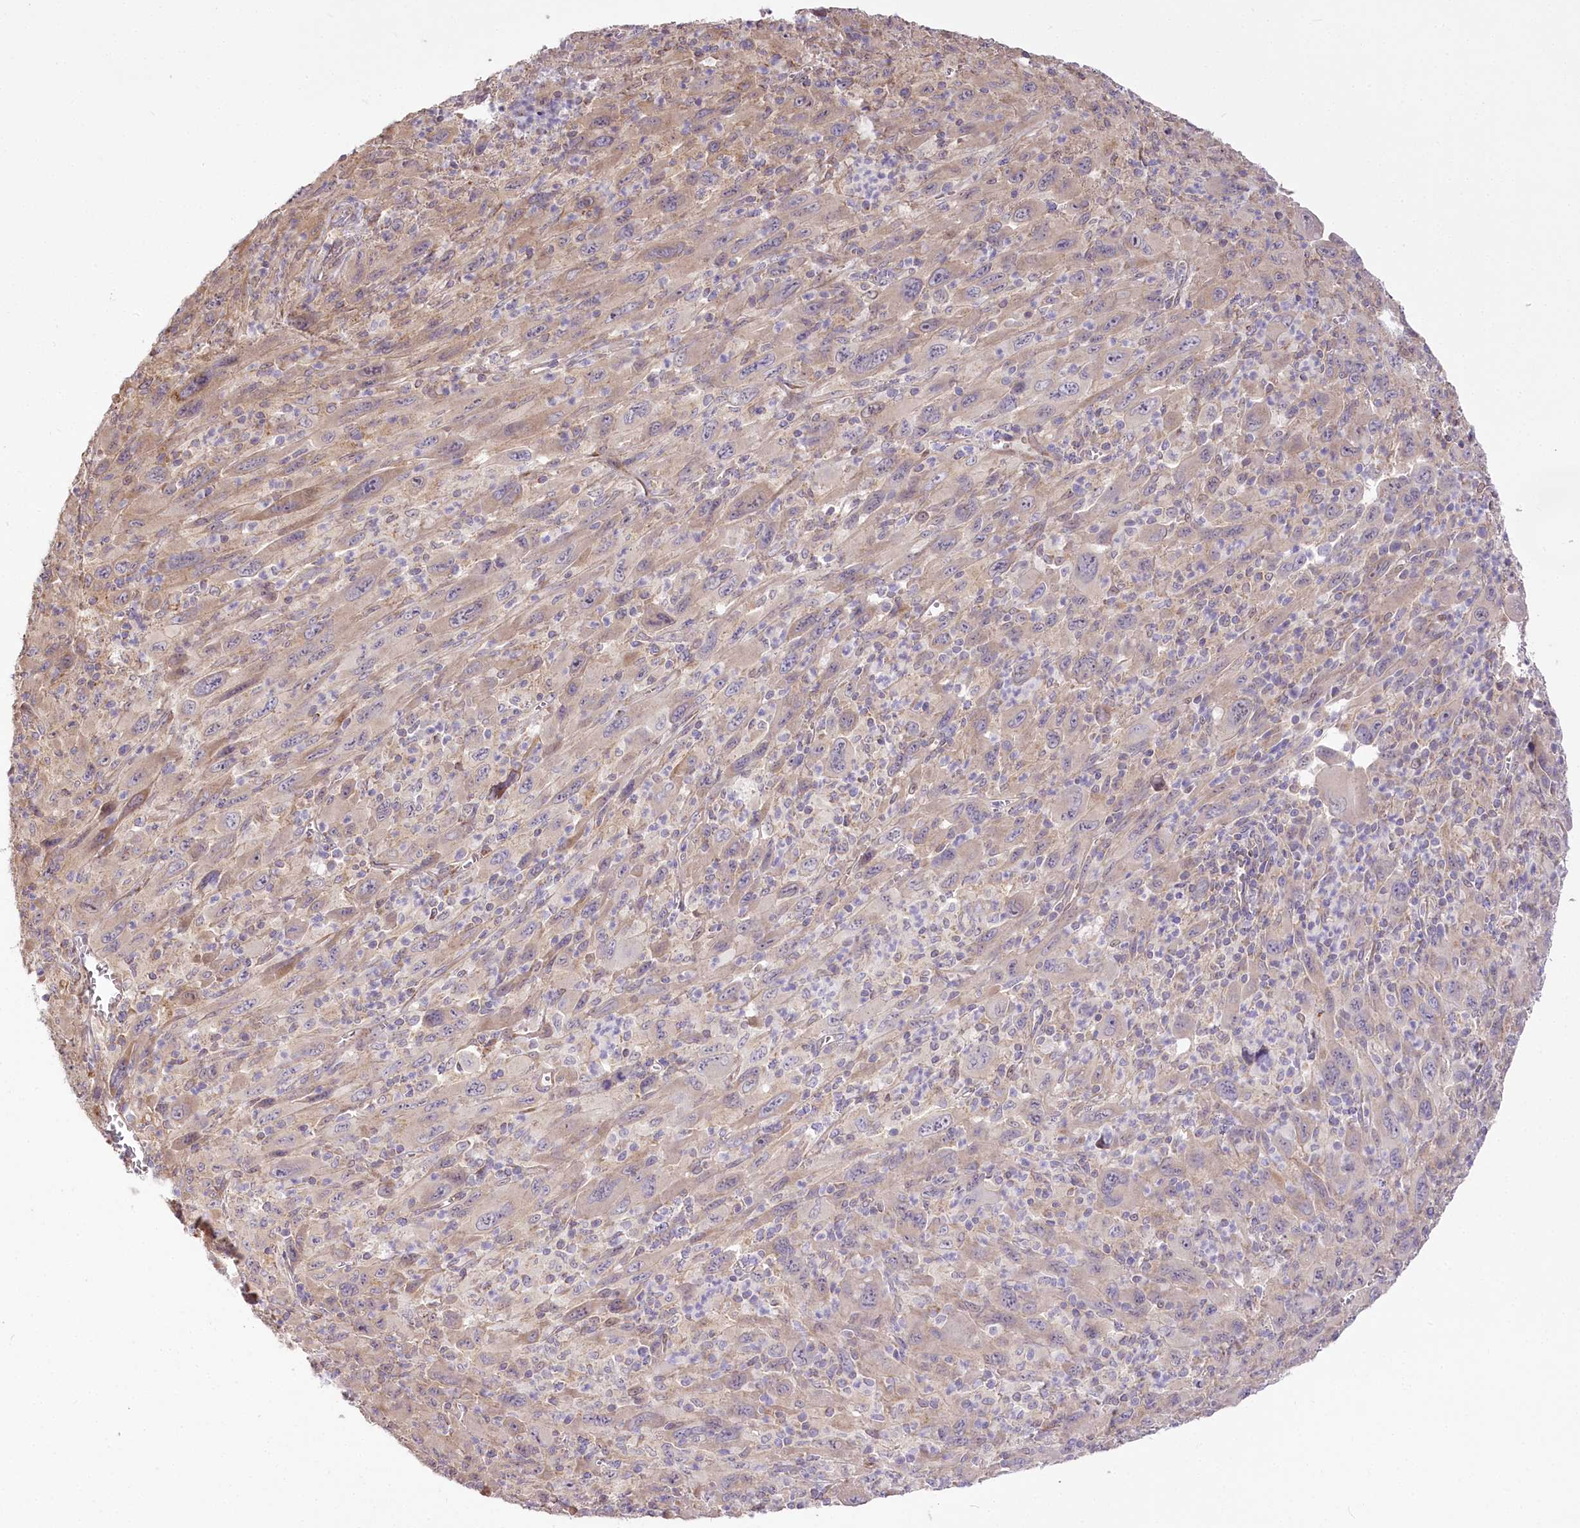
{"staining": {"intensity": "negative", "quantity": "none", "location": "none"}, "tissue": "melanoma", "cell_type": "Tumor cells", "image_type": "cancer", "snomed": [{"axis": "morphology", "description": "Malignant melanoma, Metastatic site"}, {"axis": "topography", "description": "Skin"}], "caption": "This is an immunohistochemistry histopathology image of human malignant melanoma (metastatic site). There is no staining in tumor cells.", "gene": "ZNF226", "patient": {"sex": "female", "age": 56}}